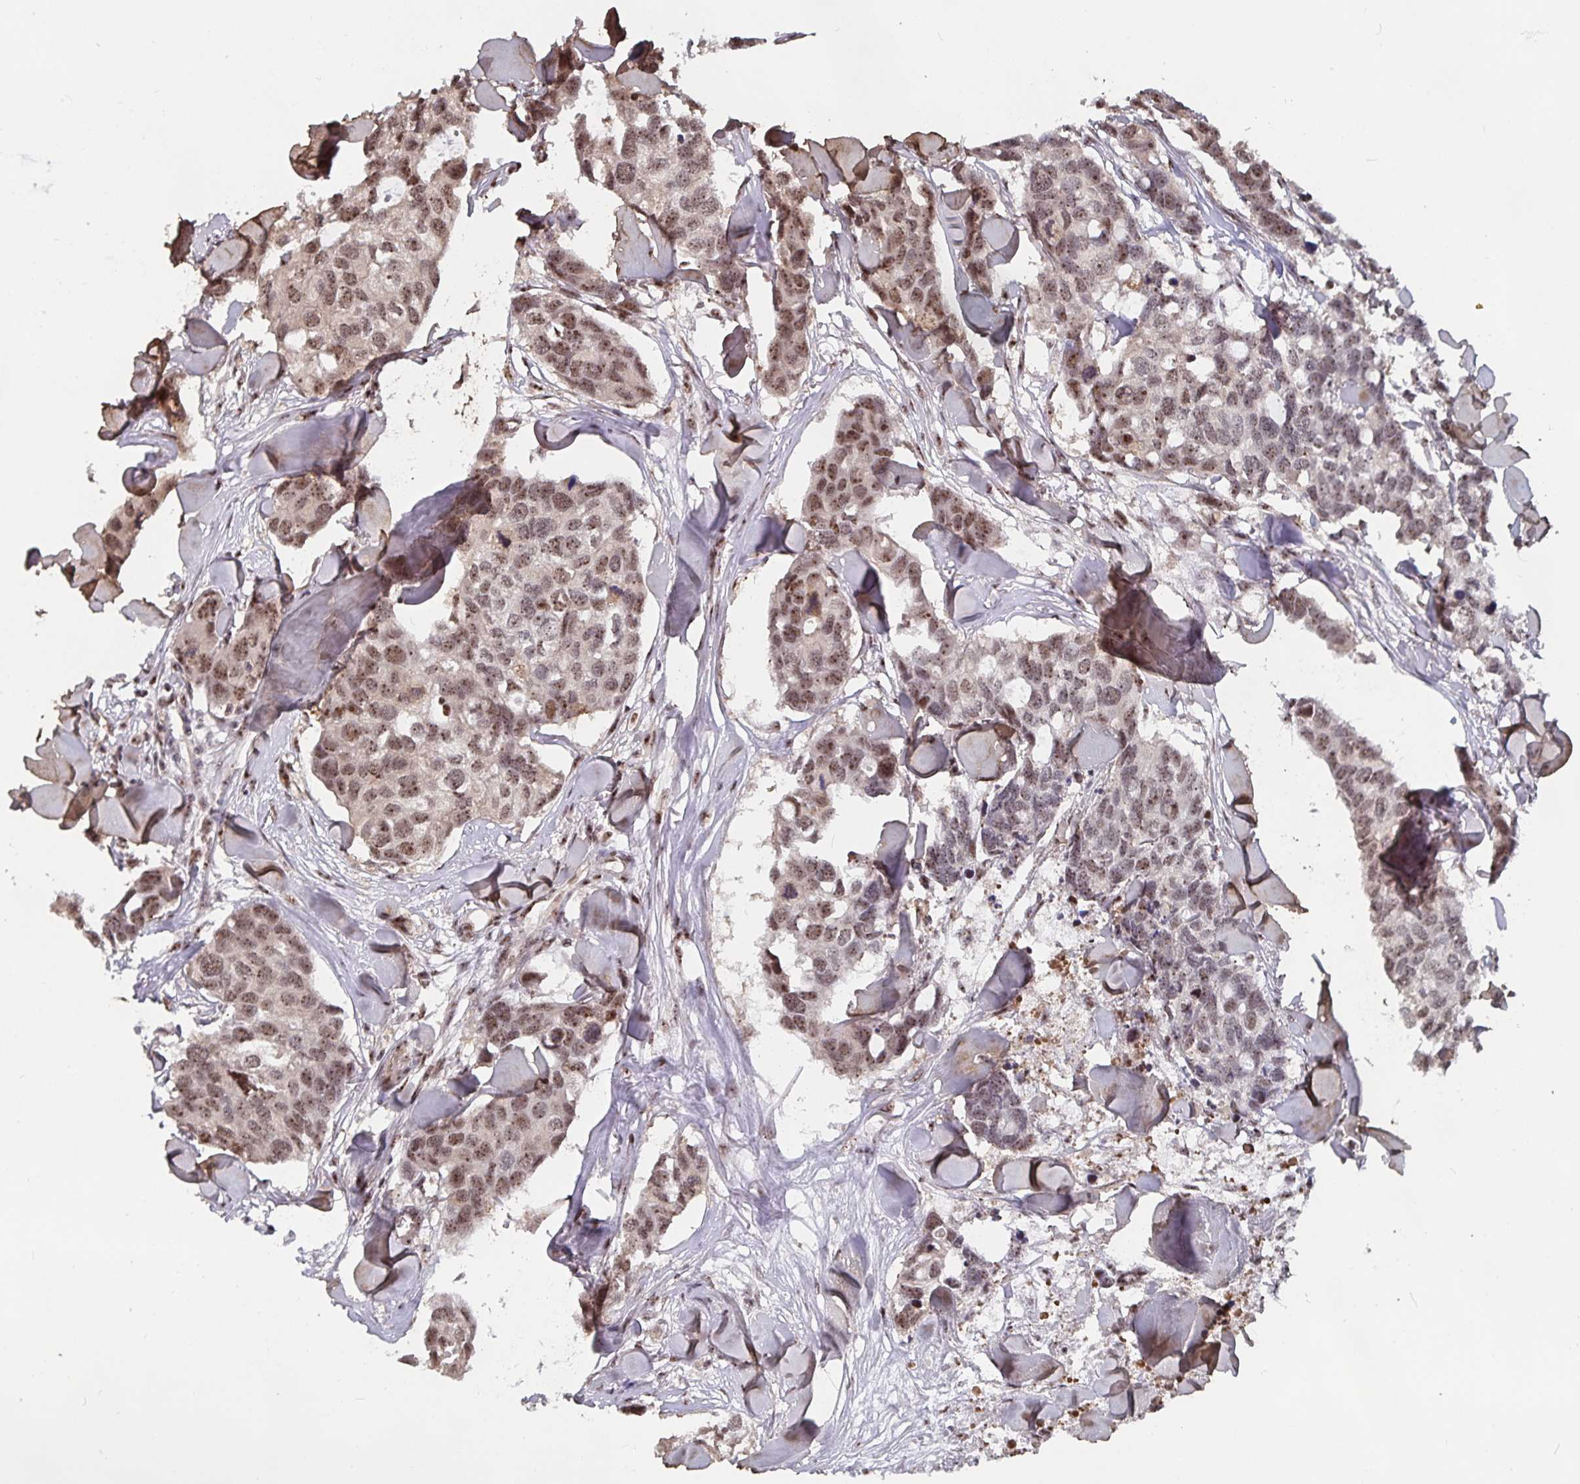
{"staining": {"intensity": "moderate", "quantity": ">75%", "location": "nuclear"}, "tissue": "breast cancer", "cell_type": "Tumor cells", "image_type": "cancer", "snomed": [{"axis": "morphology", "description": "Duct carcinoma"}, {"axis": "topography", "description": "Breast"}], "caption": "There is medium levels of moderate nuclear positivity in tumor cells of breast invasive ductal carcinoma, as demonstrated by immunohistochemical staining (brown color).", "gene": "LAS1L", "patient": {"sex": "female", "age": 83}}